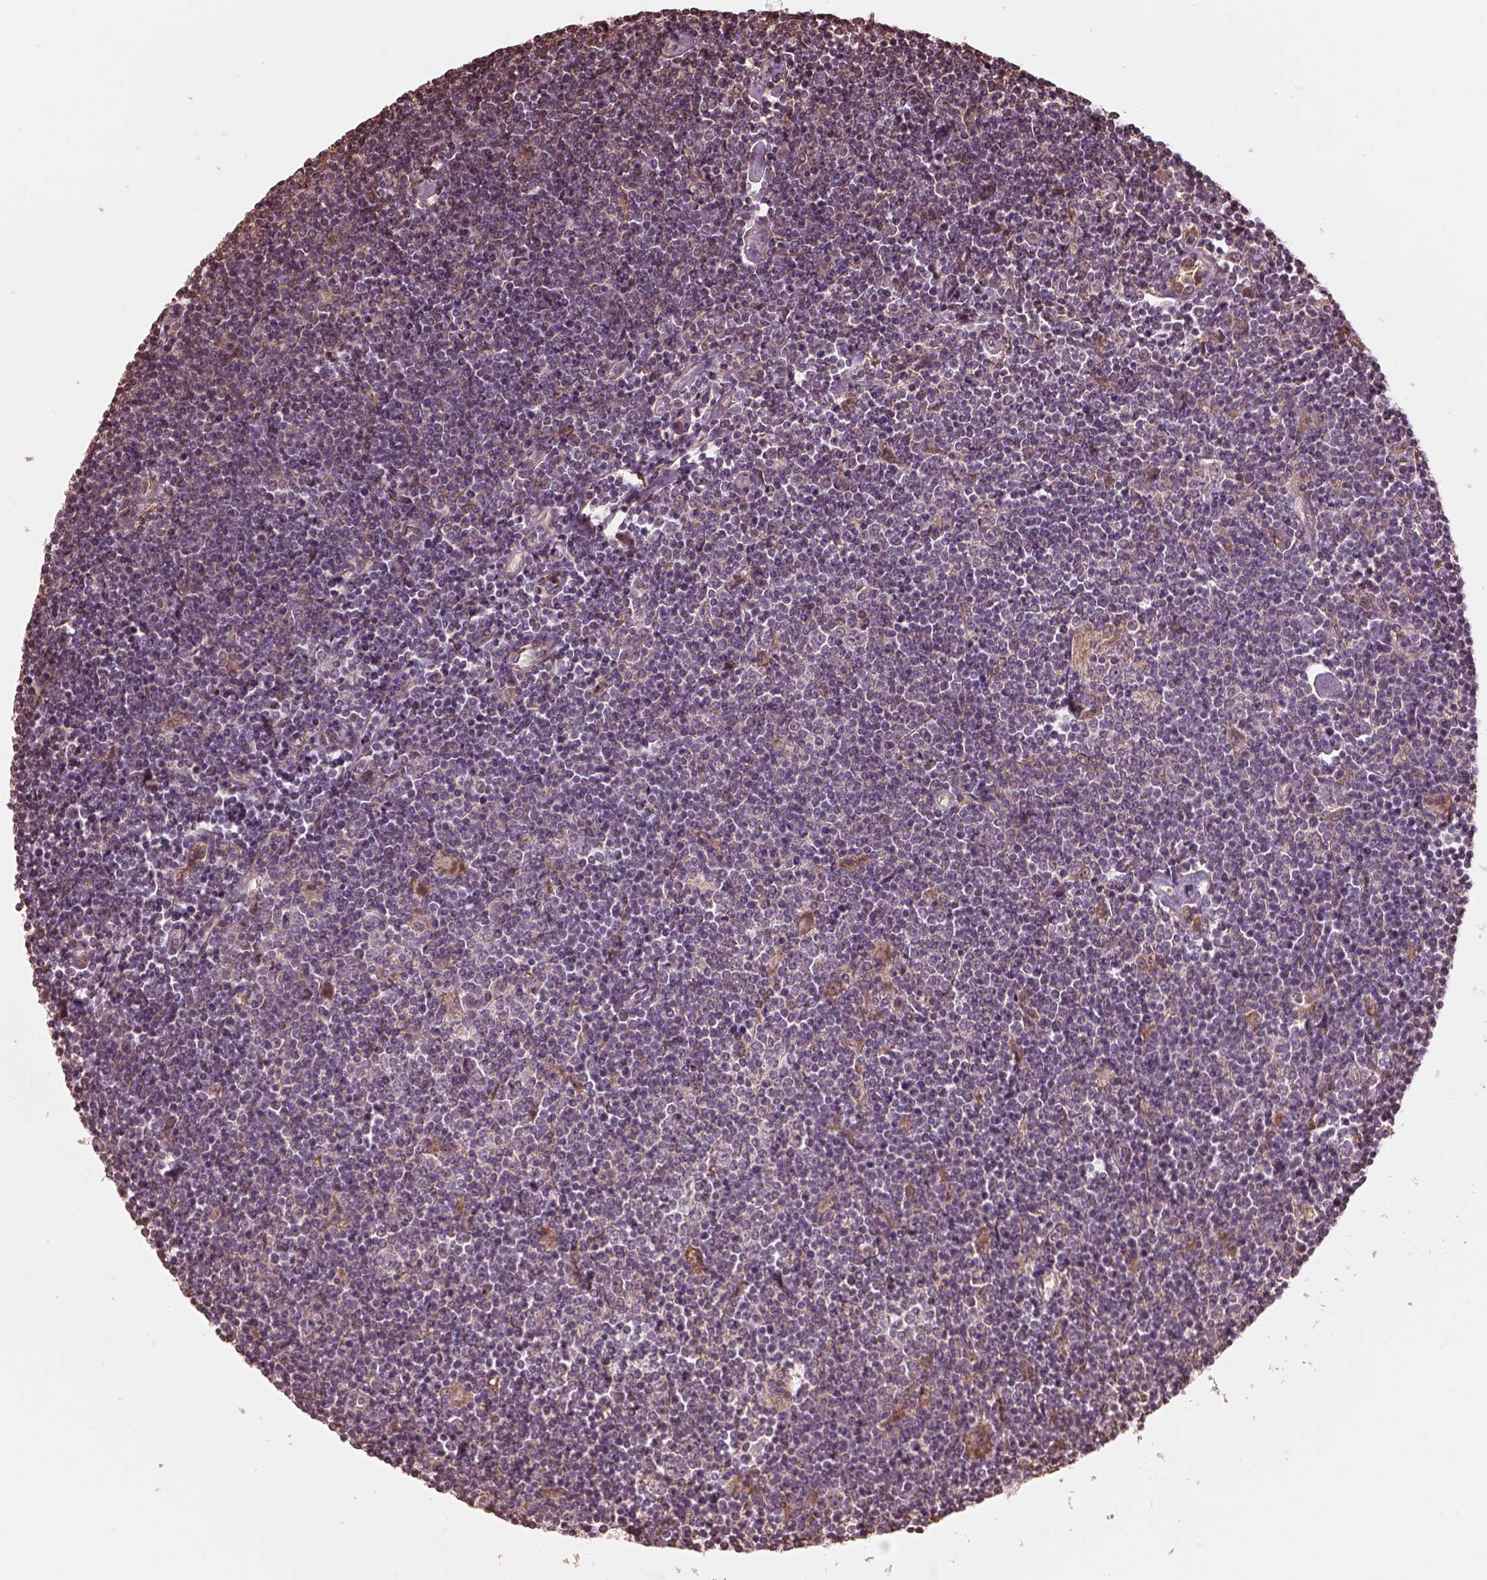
{"staining": {"intensity": "negative", "quantity": "none", "location": "none"}, "tissue": "lymphoma", "cell_type": "Tumor cells", "image_type": "cancer", "snomed": [{"axis": "morphology", "description": "Hodgkin's disease, NOS"}, {"axis": "topography", "description": "Lymph node"}], "caption": "Tumor cells show no significant protein positivity in Hodgkin's disease. (Brightfield microscopy of DAB (3,3'-diaminobenzidine) IHC at high magnification).", "gene": "METTL4", "patient": {"sex": "male", "age": 40}}